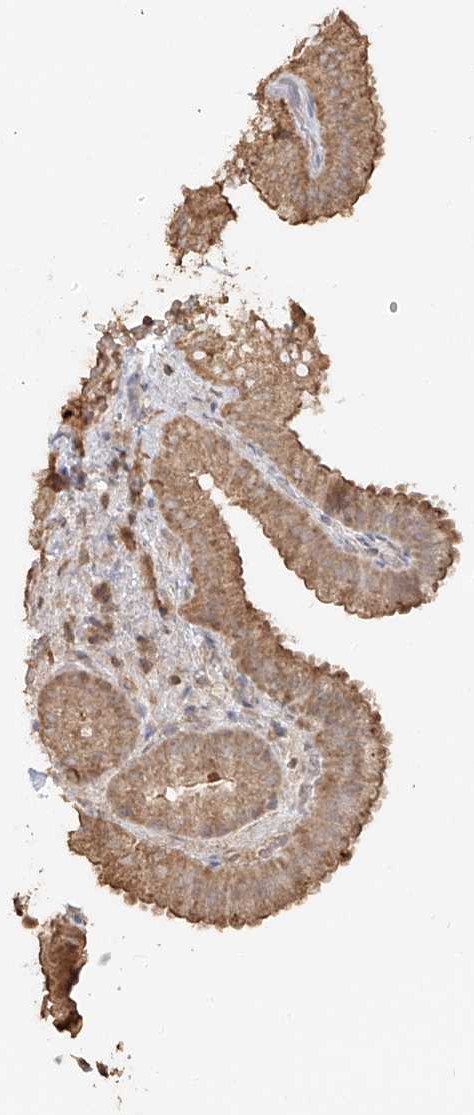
{"staining": {"intensity": "moderate", "quantity": "25%-75%", "location": "cytoplasmic/membranous"}, "tissue": "gallbladder", "cell_type": "Glandular cells", "image_type": "normal", "snomed": [{"axis": "morphology", "description": "Normal tissue, NOS"}, {"axis": "topography", "description": "Gallbladder"}], "caption": "IHC (DAB (3,3'-diaminobenzidine)) staining of benign gallbladder exhibits moderate cytoplasmic/membranous protein expression in approximately 25%-75% of glandular cells.", "gene": "NPHS1", "patient": {"sex": "female", "age": 30}}